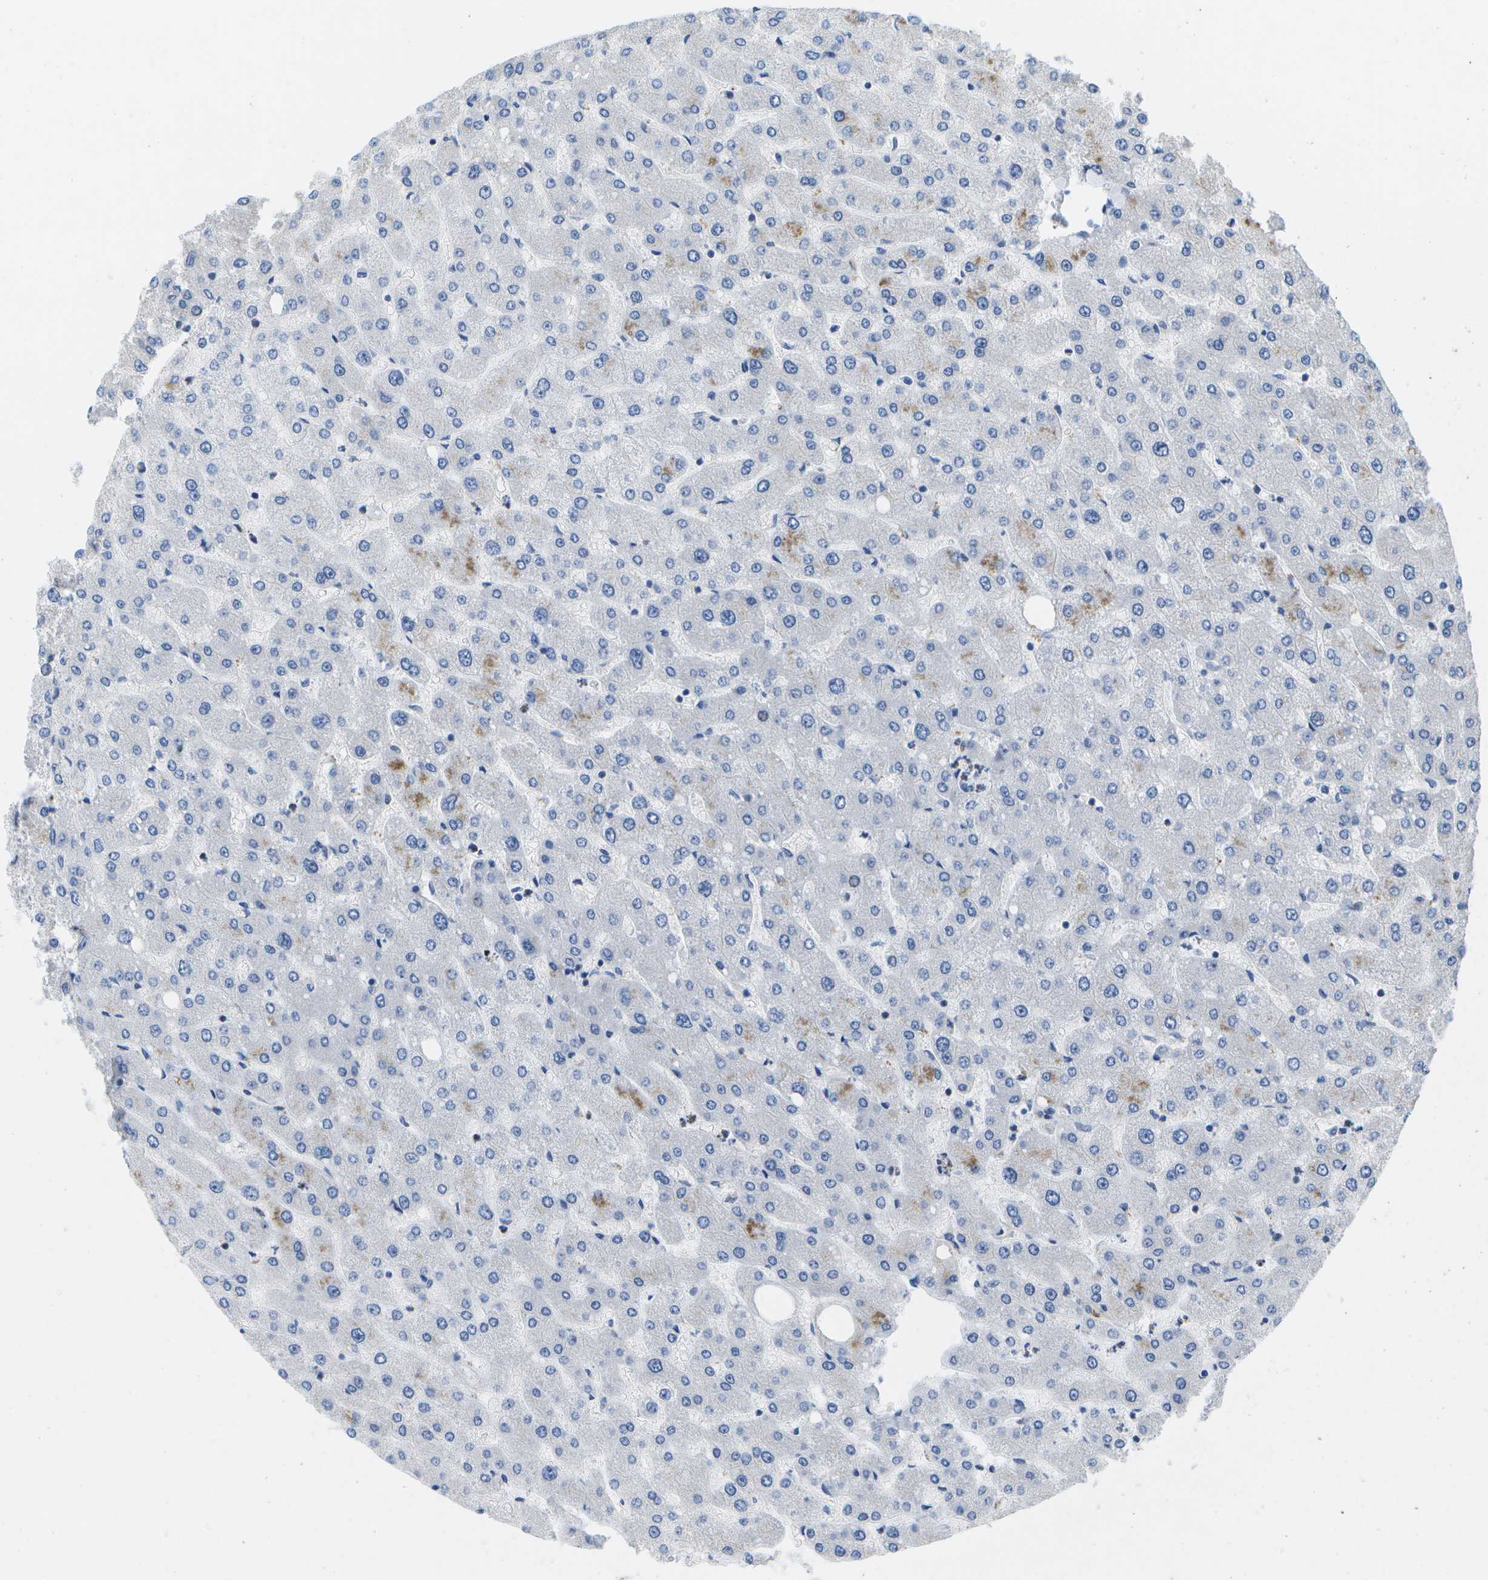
{"staining": {"intensity": "negative", "quantity": "none", "location": "none"}, "tissue": "liver", "cell_type": "Cholangiocytes", "image_type": "normal", "snomed": [{"axis": "morphology", "description": "Normal tissue, NOS"}, {"axis": "topography", "description": "Liver"}], "caption": "A high-resolution image shows immunohistochemistry (IHC) staining of unremarkable liver, which demonstrates no significant positivity in cholangiocytes.", "gene": "ADGRG6", "patient": {"sex": "male", "age": 55}}